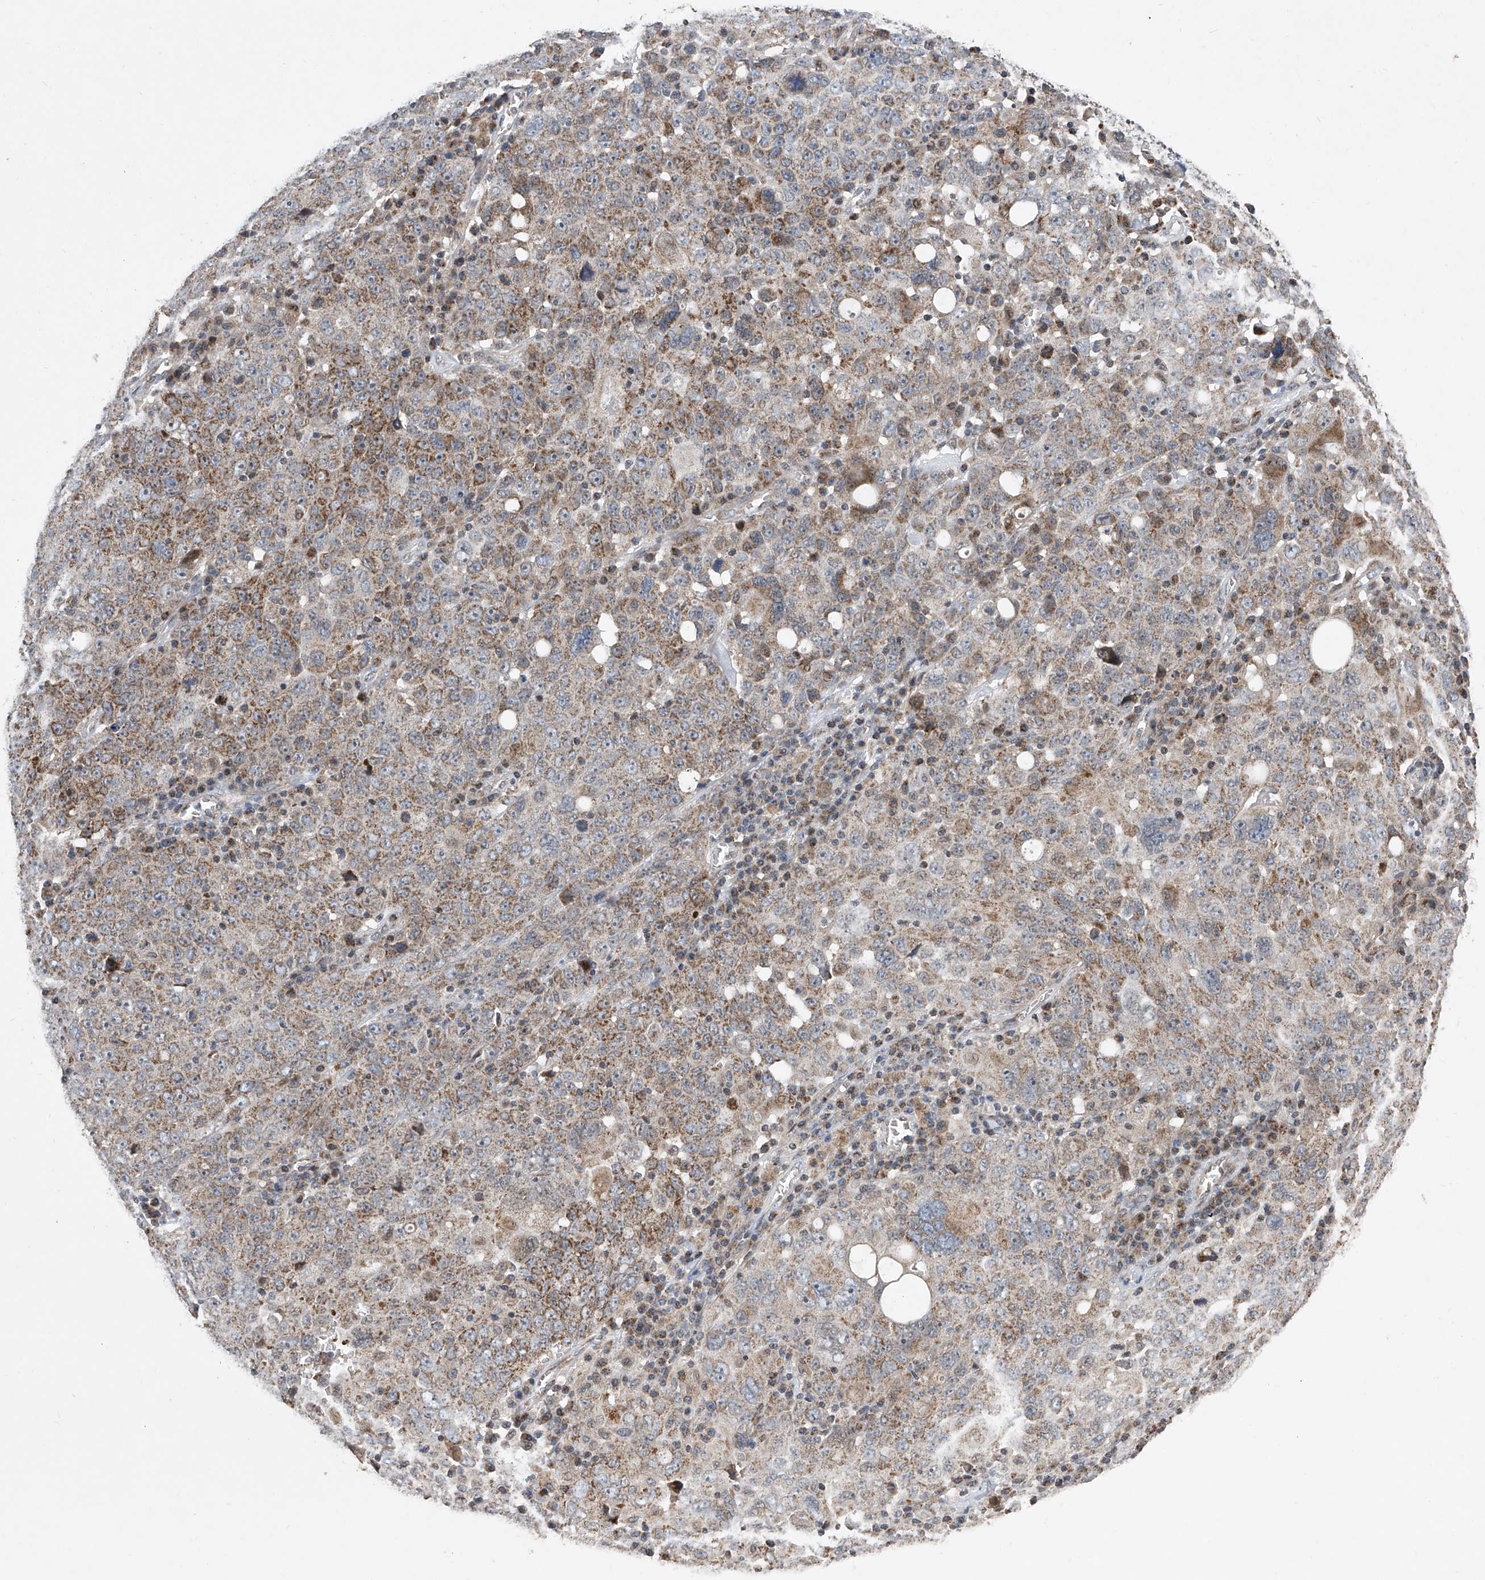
{"staining": {"intensity": "moderate", "quantity": "25%-75%", "location": "cytoplasmic/membranous"}, "tissue": "ovarian cancer", "cell_type": "Tumor cells", "image_type": "cancer", "snomed": [{"axis": "morphology", "description": "Carcinoma, endometroid"}, {"axis": "topography", "description": "Ovary"}], "caption": "The photomicrograph demonstrates immunohistochemical staining of ovarian cancer (endometroid carcinoma). There is moderate cytoplasmic/membranous staining is identified in approximately 25%-75% of tumor cells.", "gene": "BCKDHB", "patient": {"sex": "female", "age": 62}}